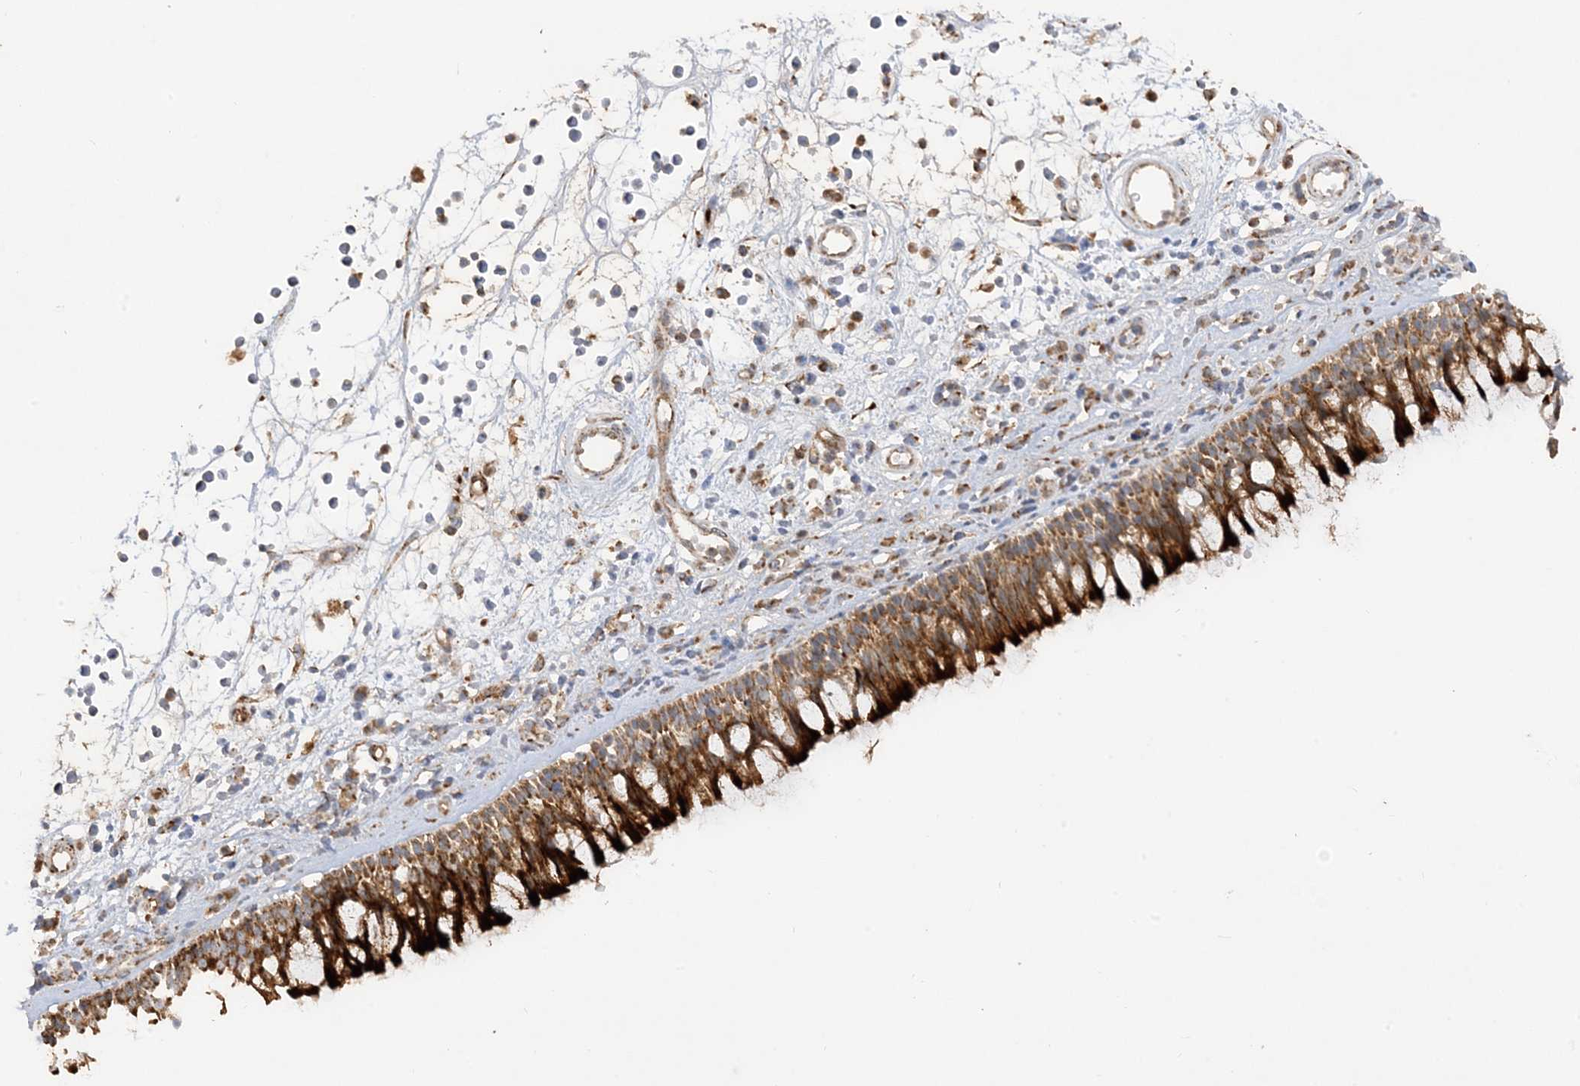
{"staining": {"intensity": "strong", "quantity": ">75%", "location": "cytoplasmic/membranous"}, "tissue": "nasopharynx", "cell_type": "Respiratory epithelial cells", "image_type": "normal", "snomed": [{"axis": "morphology", "description": "Normal tissue, NOS"}, {"axis": "morphology", "description": "Inflammation, NOS"}, {"axis": "morphology", "description": "Malignant melanoma, Metastatic site"}, {"axis": "topography", "description": "Nasopharynx"}], "caption": "Immunohistochemical staining of unremarkable nasopharynx exhibits high levels of strong cytoplasmic/membranous positivity in about >75% of respiratory epithelial cells.", "gene": "NDUFAF3", "patient": {"sex": "male", "age": 70}}